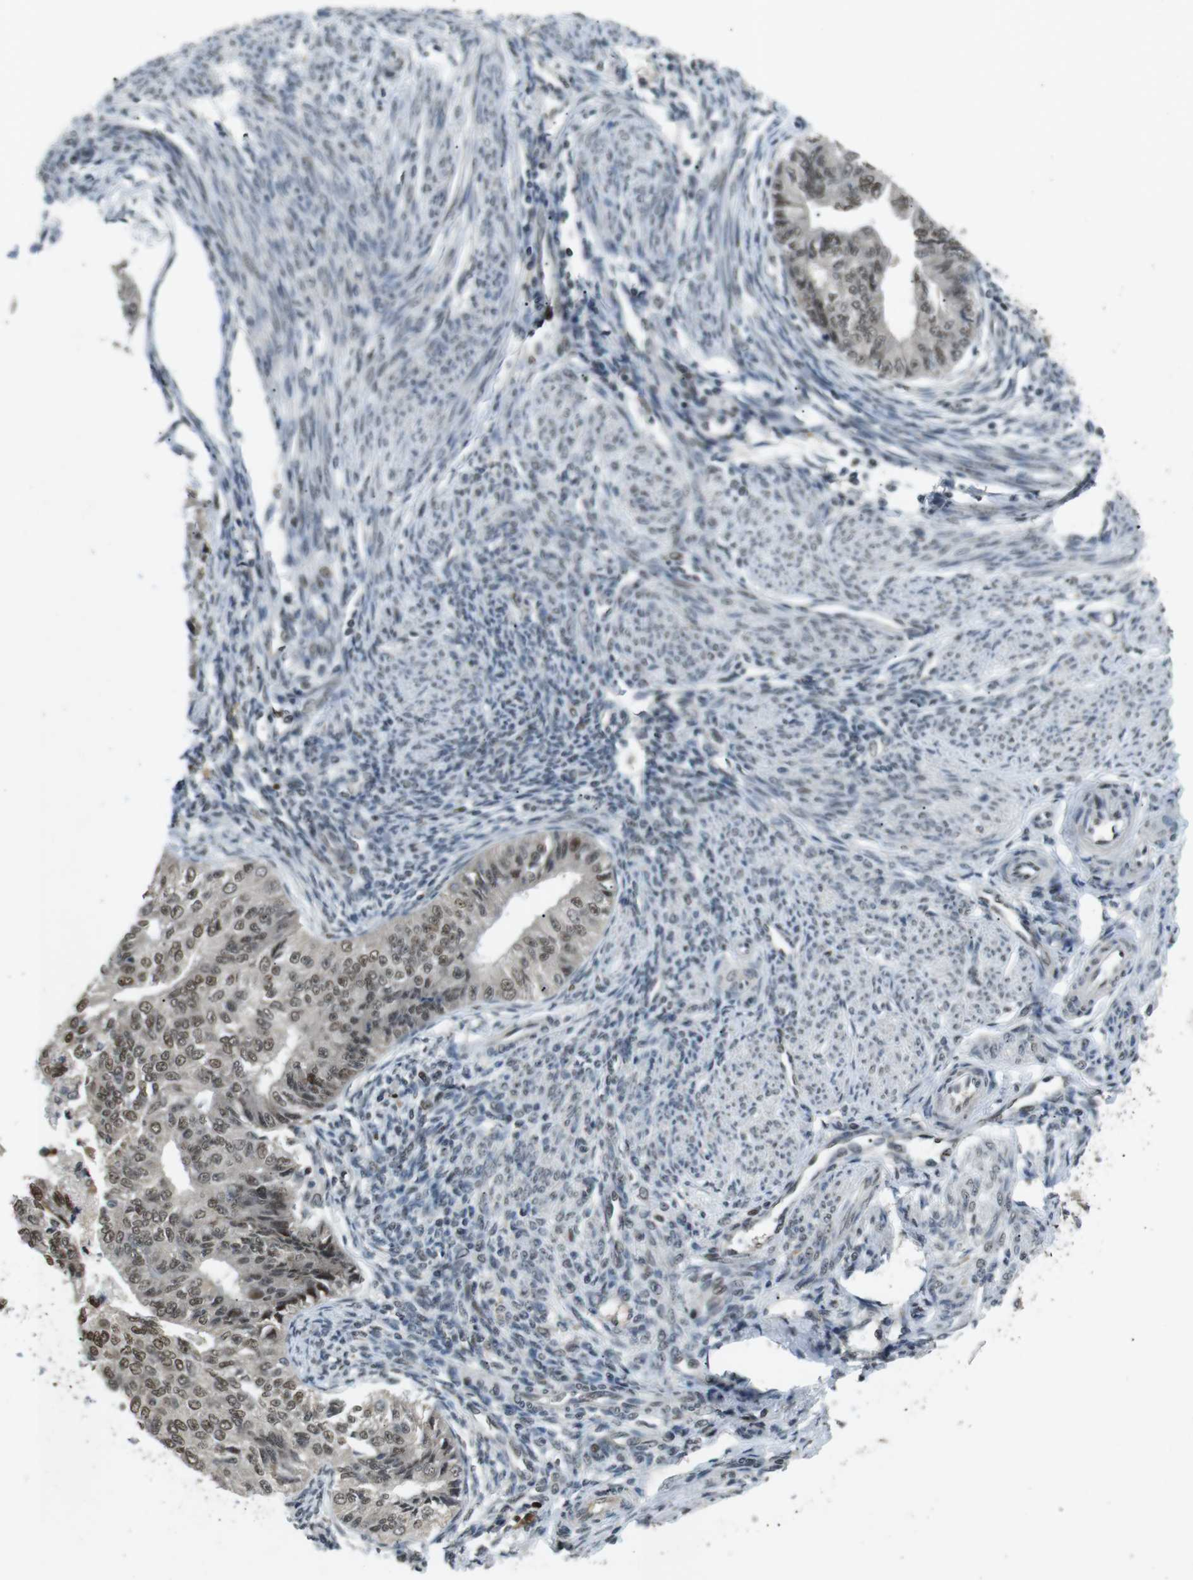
{"staining": {"intensity": "moderate", "quantity": "25%-75%", "location": "cytoplasmic/membranous,nuclear"}, "tissue": "endometrial cancer", "cell_type": "Tumor cells", "image_type": "cancer", "snomed": [{"axis": "morphology", "description": "Adenocarcinoma, NOS"}, {"axis": "topography", "description": "Endometrium"}], "caption": "A brown stain highlights moderate cytoplasmic/membranous and nuclear positivity of a protein in endometrial cancer tumor cells.", "gene": "ORAI3", "patient": {"sex": "female", "age": 32}}